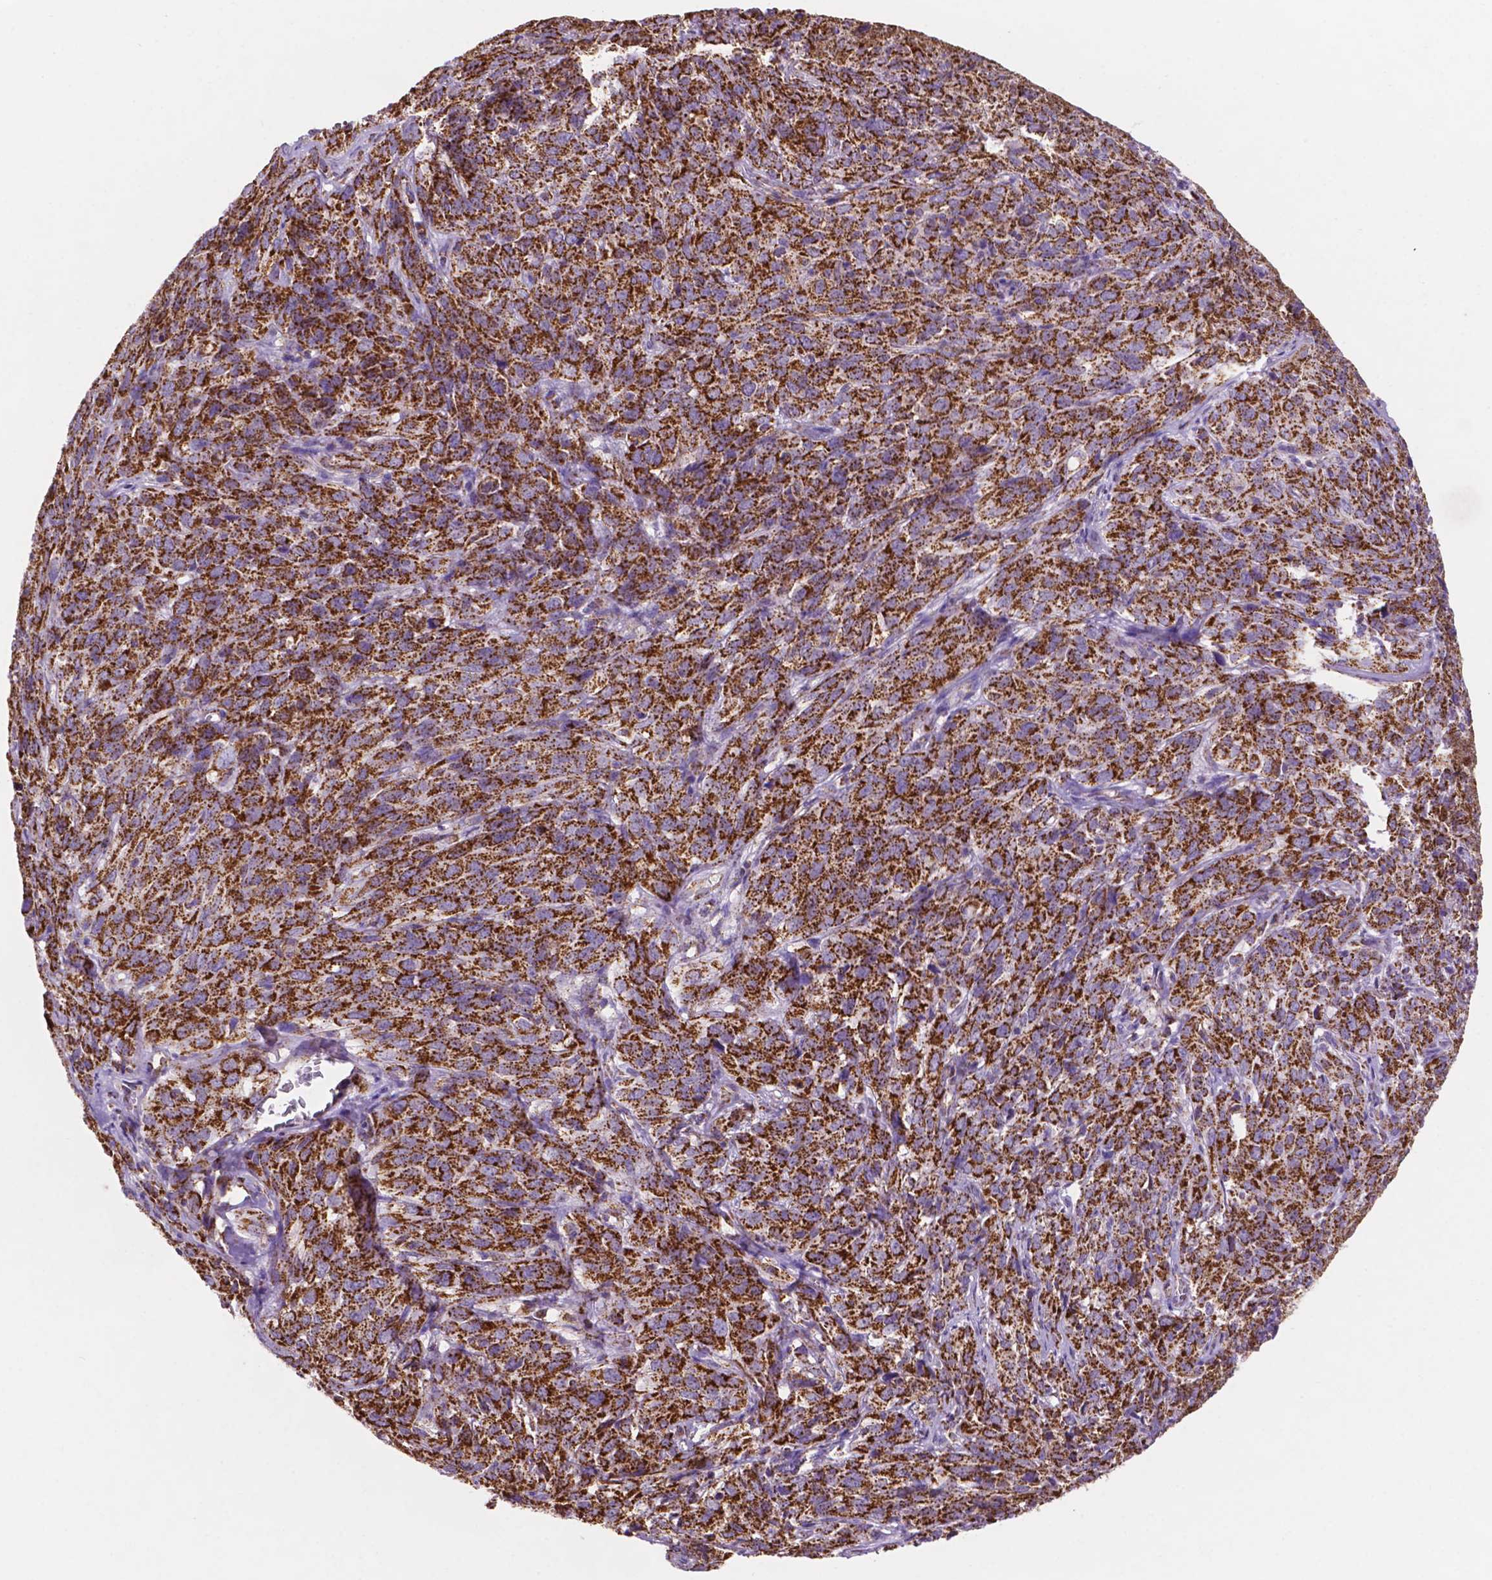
{"staining": {"intensity": "strong", "quantity": ">75%", "location": "cytoplasmic/membranous"}, "tissue": "cervical cancer", "cell_type": "Tumor cells", "image_type": "cancer", "snomed": [{"axis": "morphology", "description": "Squamous cell carcinoma, NOS"}, {"axis": "topography", "description": "Cervix"}], "caption": "Immunohistochemistry (DAB (3,3'-diaminobenzidine)) staining of human cervical cancer (squamous cell carcinoma) displays strong cytoplasmic/membranous protein staining in approximately >75% of tumor cells.", "gene": "HSPD1", "patient": {"sex": "female", "age": 51}}